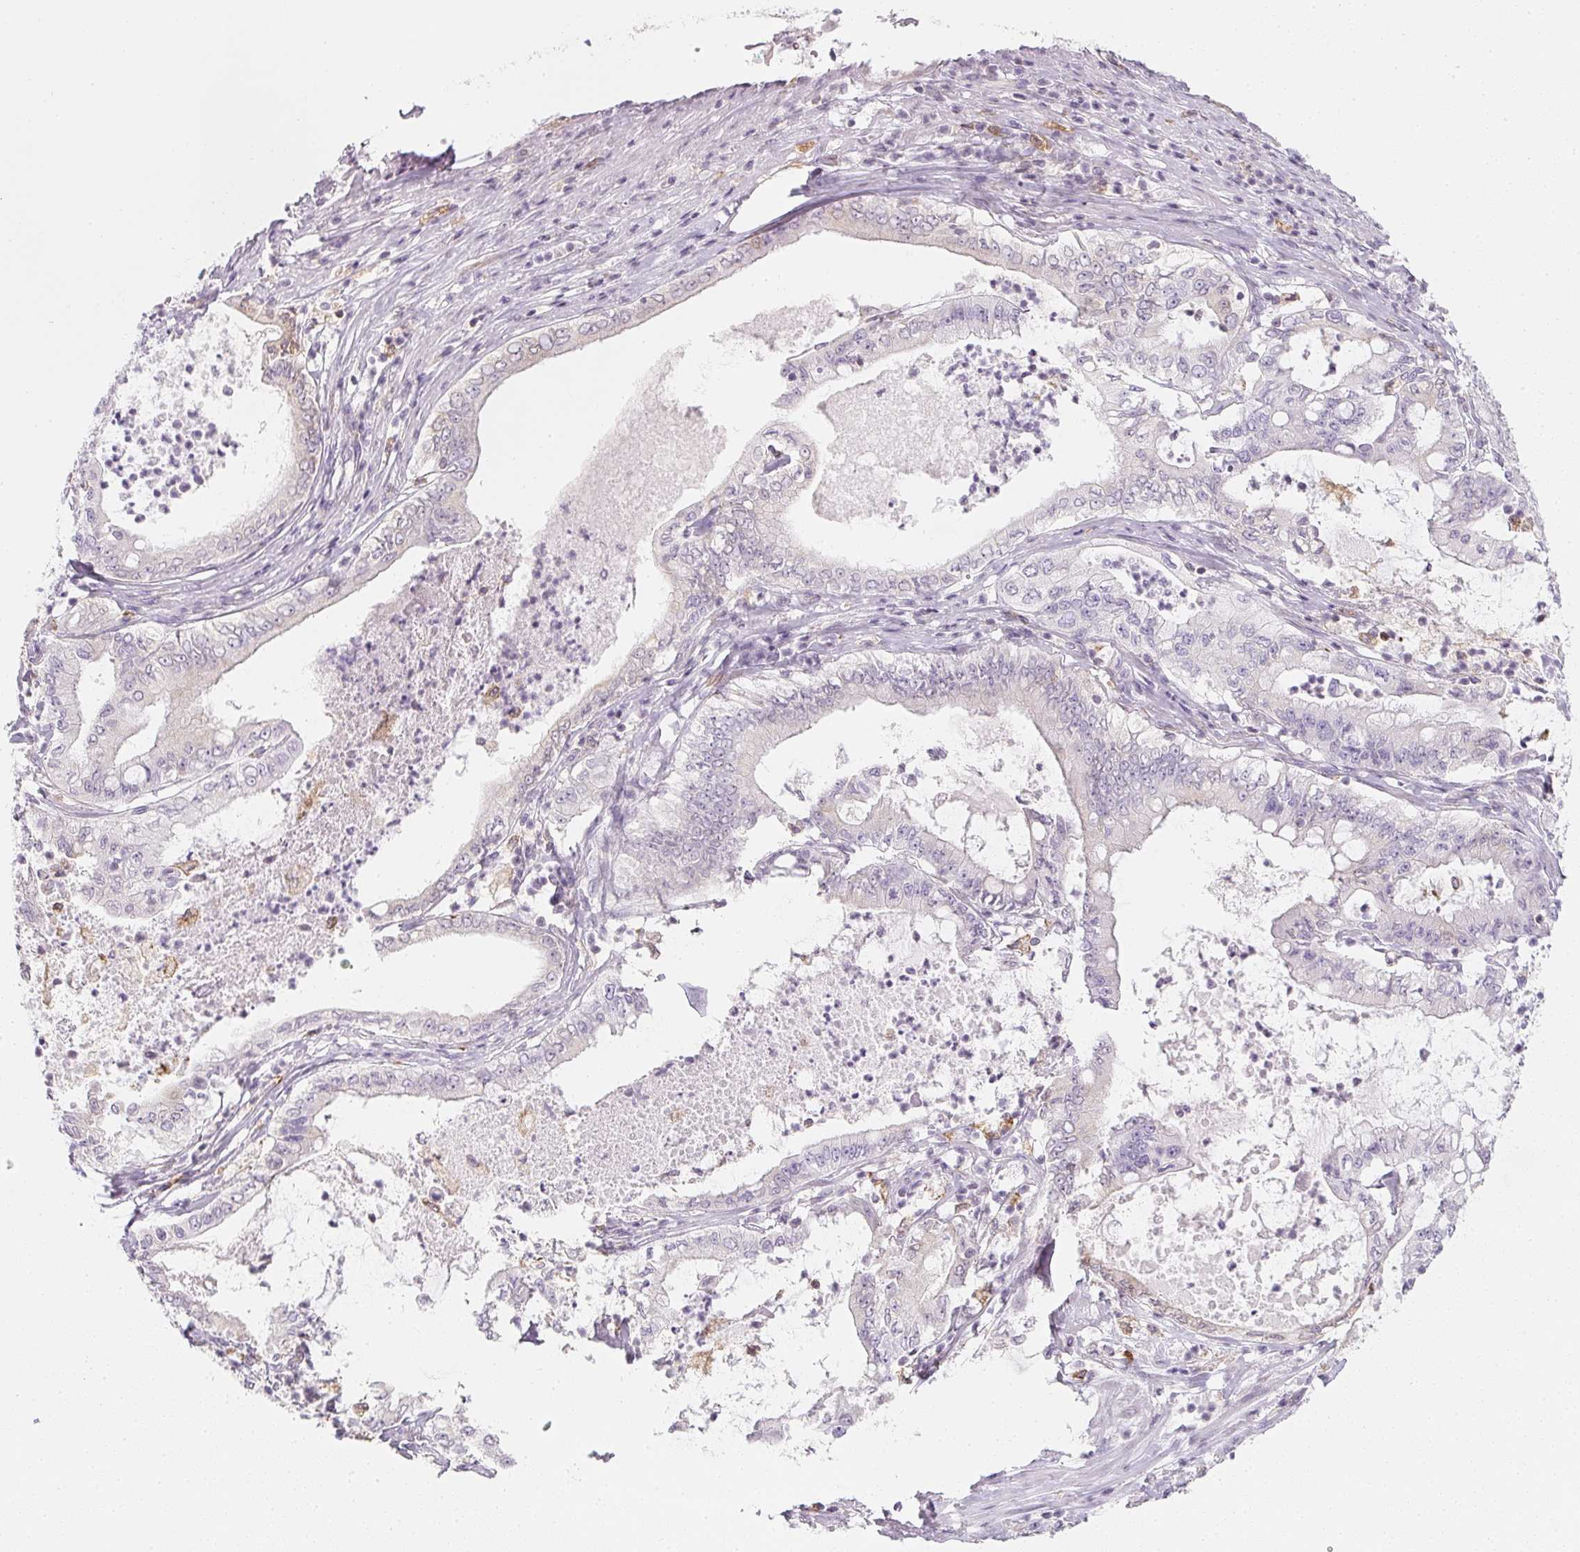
{"staining": {"intensity": "negative", "quantity": "none", "location": "none"}, "tissue": "pancreatic cancer", "cell_type": "Tumor cells", "image_type": "cancer", "snomed": [{"axis": "morphology", "description": "Adenocarcinoma, NOS"}, {"axis": "topography", "description": "Pancreas"}], "caption": "DAB immunohistochemical staining of pancreatic cancer (adenocarcinoma) shows no significant positivity in tumor cells.", "gene": "SOAT1", "patient": {"sex": "male", "age": 71}}